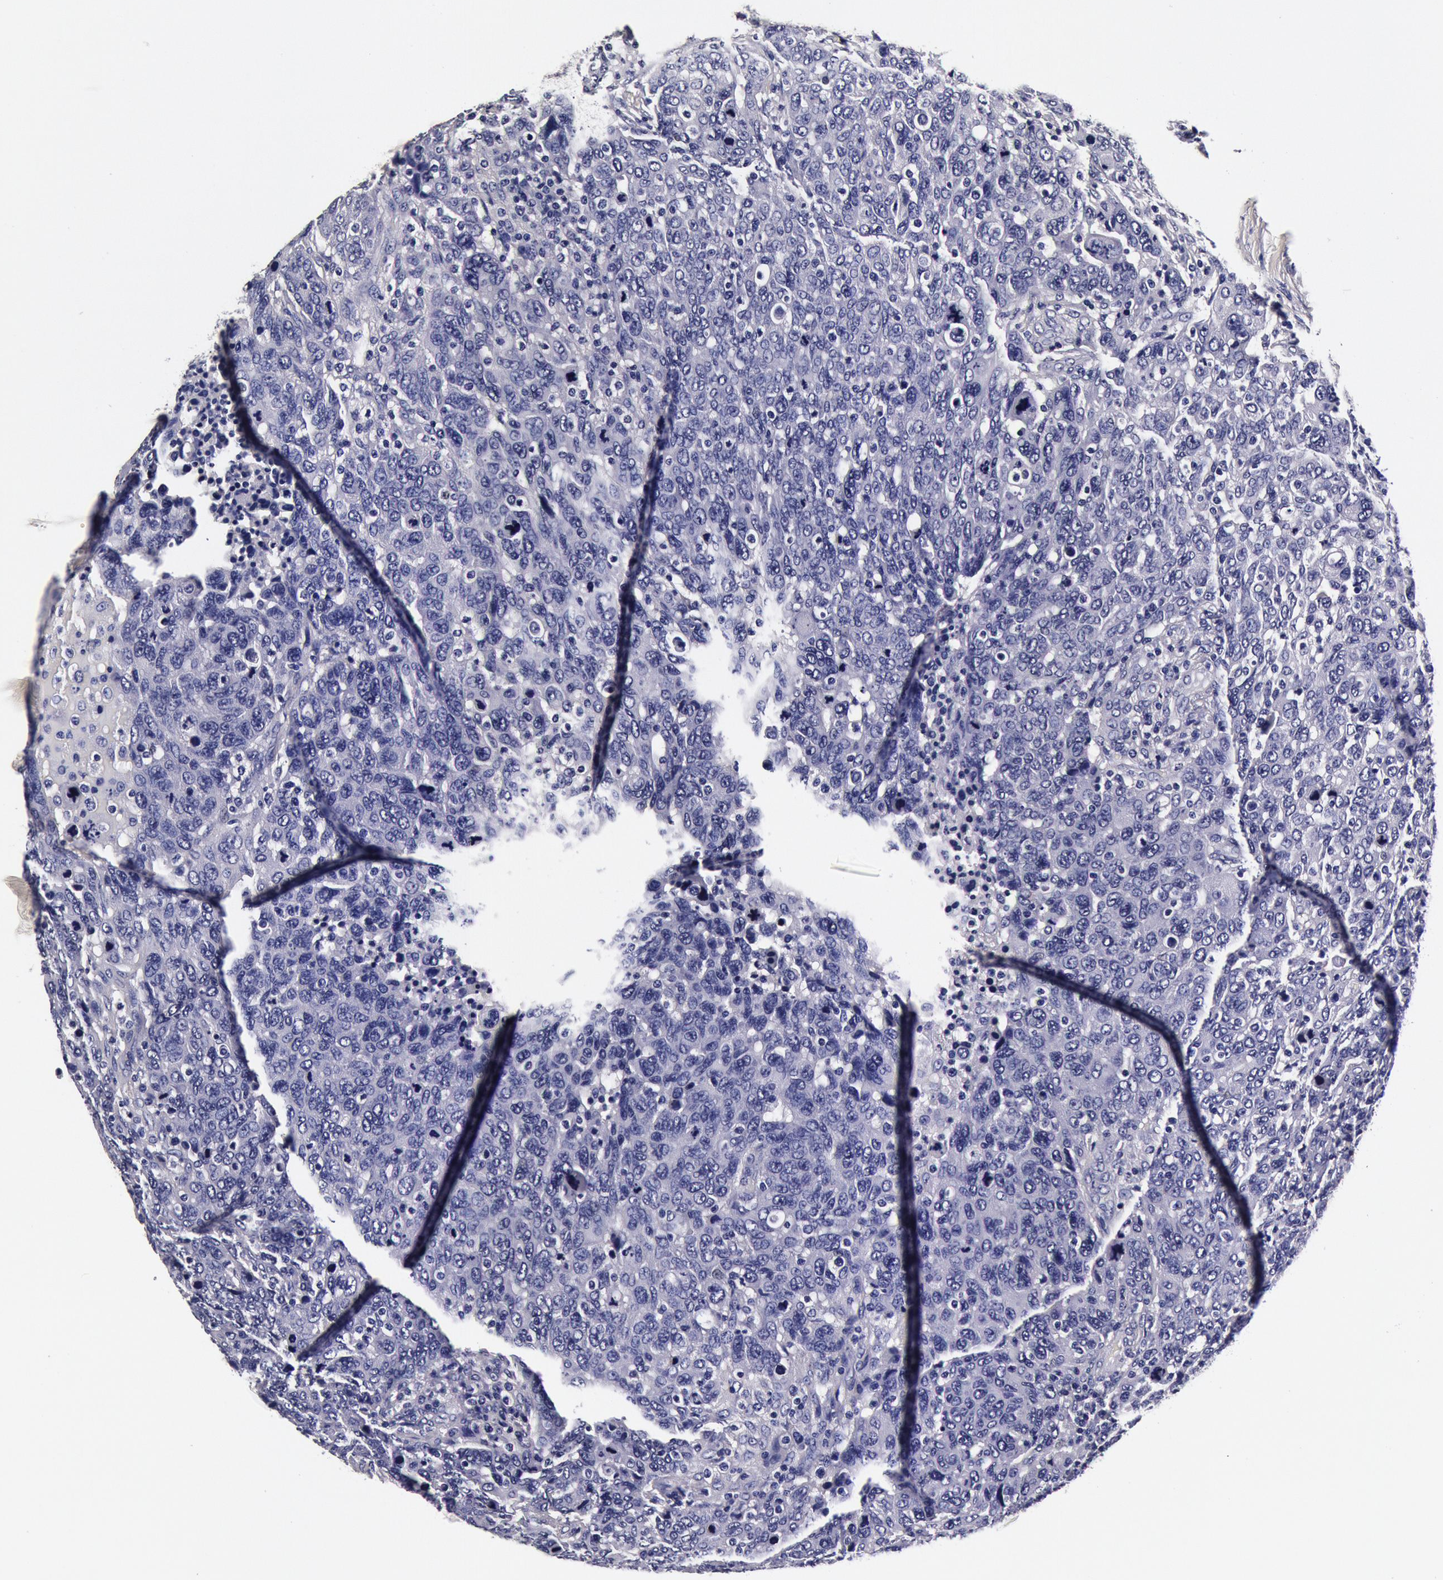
{"staining": {"intensity": "negative", "quantity": "none", "location": "none"}, "tissue": "breast cancer", "cell_type": "Tumor cells", "image_type": "cancer", "snomed": [{"axis": "morphology", "description": "Duct carcinoma"}, {"axis": "topography", "description": "Breast"}], "caption": "Immunohistochemistry (IHC) image of neoplastic tissue: human breast cancer (intraductal carcinoma) stained with DAB (3,3'-diaminobenzidine) shows no significant protein expression in tumor cells. Brightfield microscopy of IHC stained with DAB (3,3'-diaminobenzidine) (brown) and hematoxylin (blue), captured at high magnification.", "gene": "CCDC22", "patient": {"sex": "female", "age": 37}}